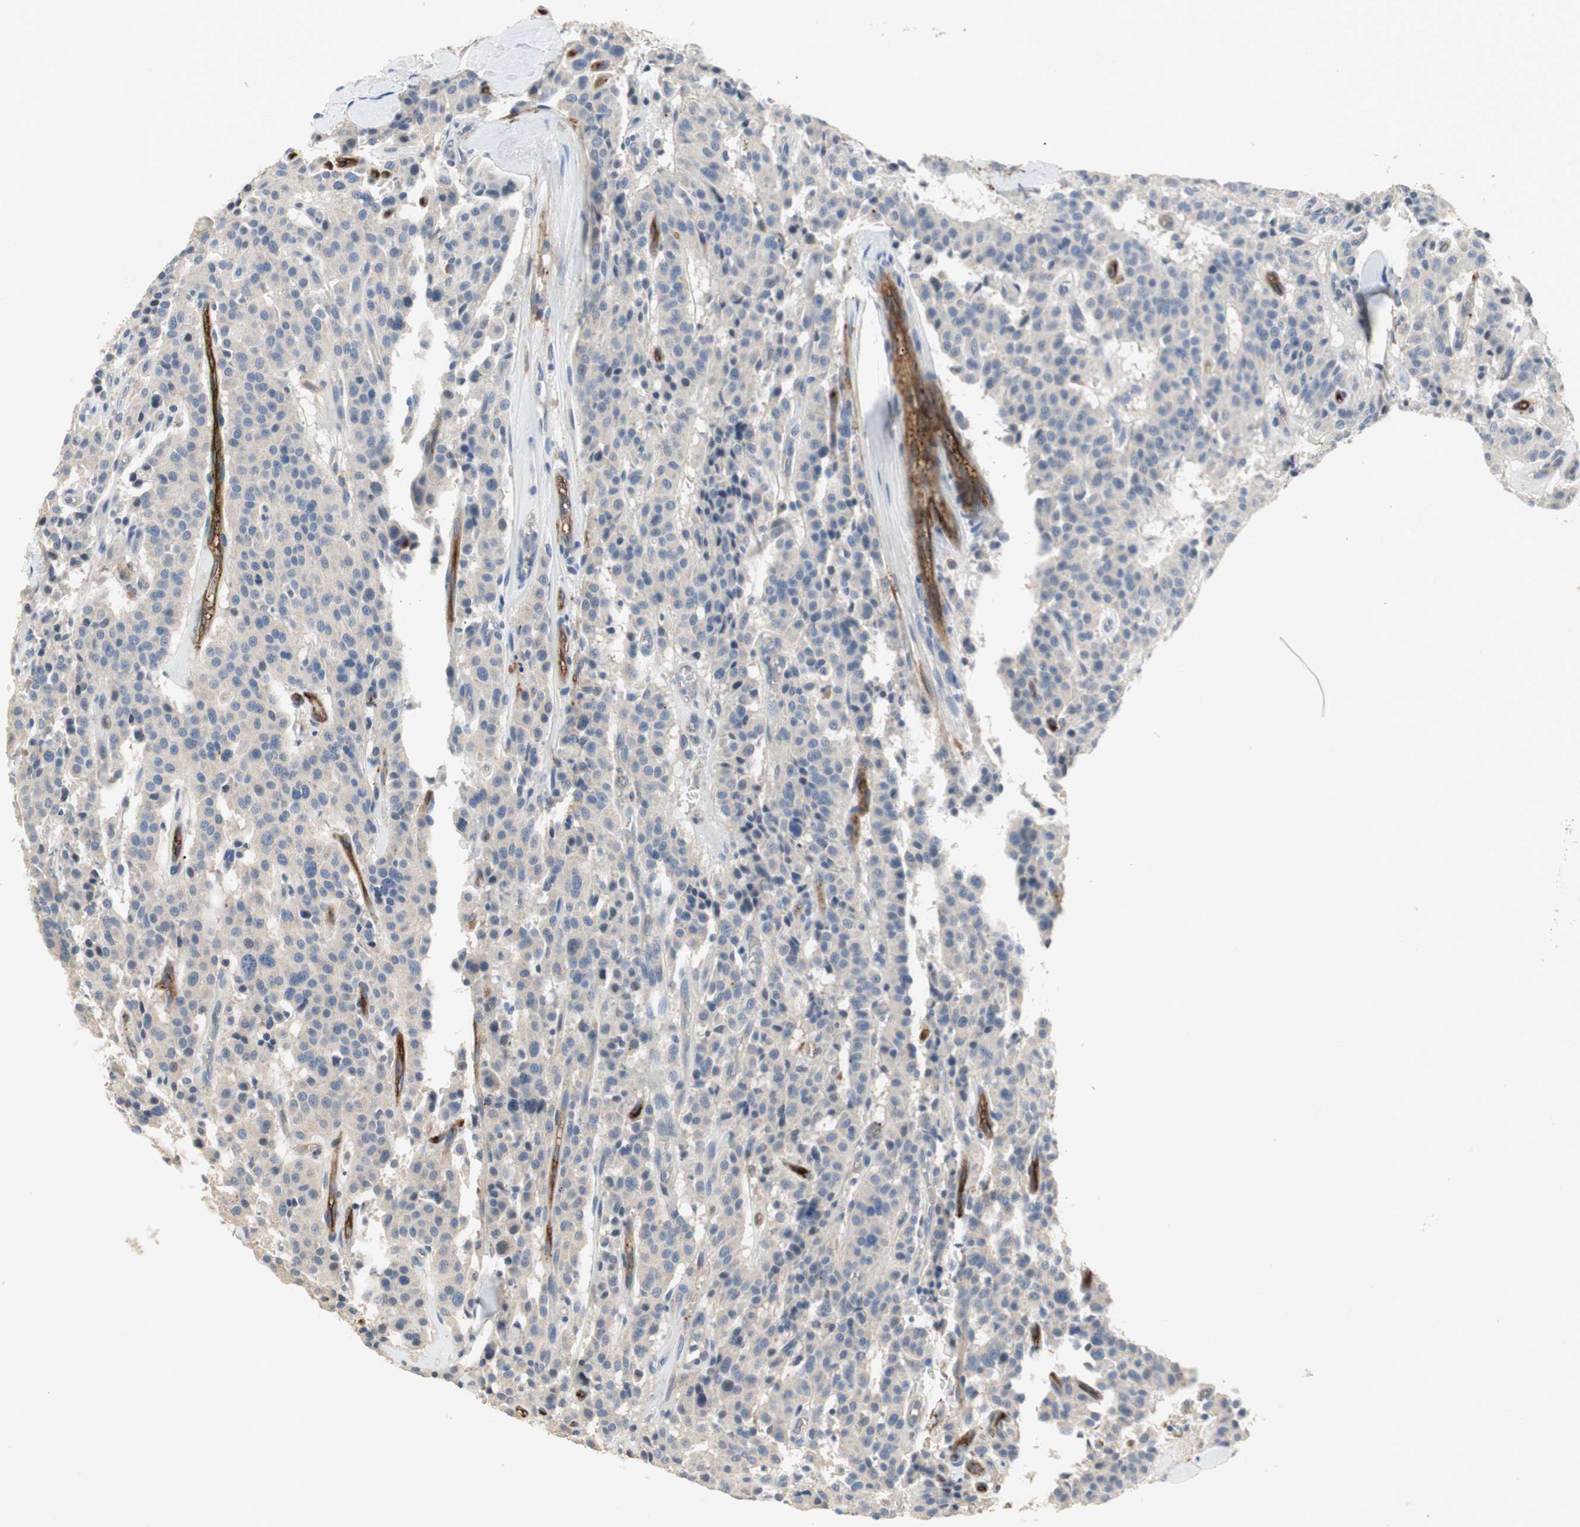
{"staining": {"intensity": "negative", "quantity": "none", "location": "none"}, "tissue": "carcinoid", "cell_type": "Tumor cells", "image_type": "cancer", "snomed": [{"axis": "morphology", "description": "Carcinoid, malignant, NOS"}, {"axis": "topography", "description": "Lung"}], "caption": "Immunohistochemistry (IHC) image of neoplastic tissue: human carcinoid stained with DAB demonstrates no significant protein expression in tumor cells. (DAB (3,3'-diaminobenzidine) IHC visualized using brightfield microscopy, high magnification).", "gene": "ALPL", "patient": {"sex": "male", "age": 30}}